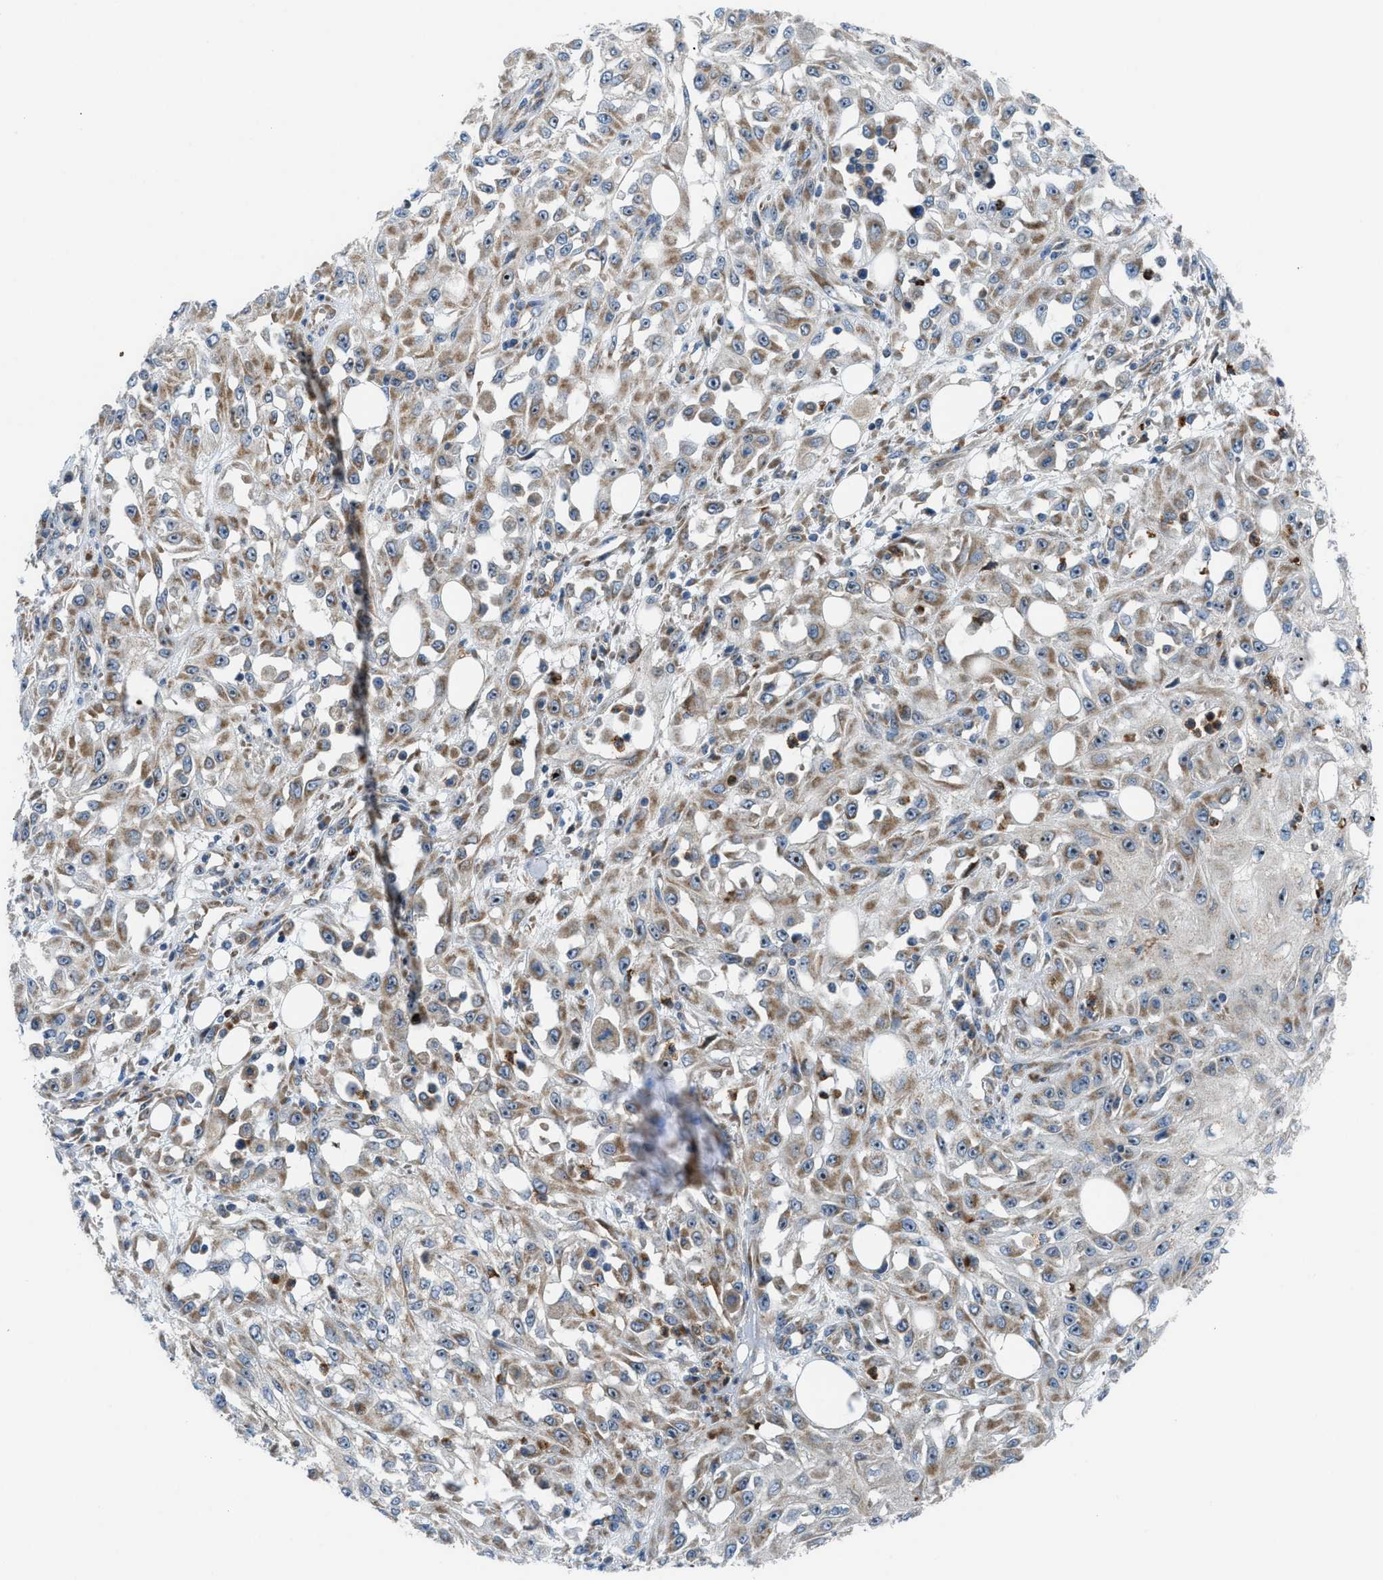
{"staining": {"intensity": "moderate", "quantity": ">75%", "location": "cytoplasmic/membranous,nuclear"}, "tissue": "skin cancer", "cell_type": "Tumor cells", "image_type": "cancer", "snomed": [{"axis": "morphology", "description": "Squamous cell carcinoma, NOS"}, {"axis": "morphology", "description": "Squamous cell carcinoma, metastatic, NOS"}, {"axis": "topography", "description": "Skin"}, {"axis": "topography", "description": "Lymph node"}], "caption": "Immunohistochemical staining of skin squamous cell carcinoma displays moderate cytoplasmic/membranous and nuclear protein expression in approximately >75% of tumor cells.", "gene": "TPH1", "patient": {"sex": "male", "age": 75}}